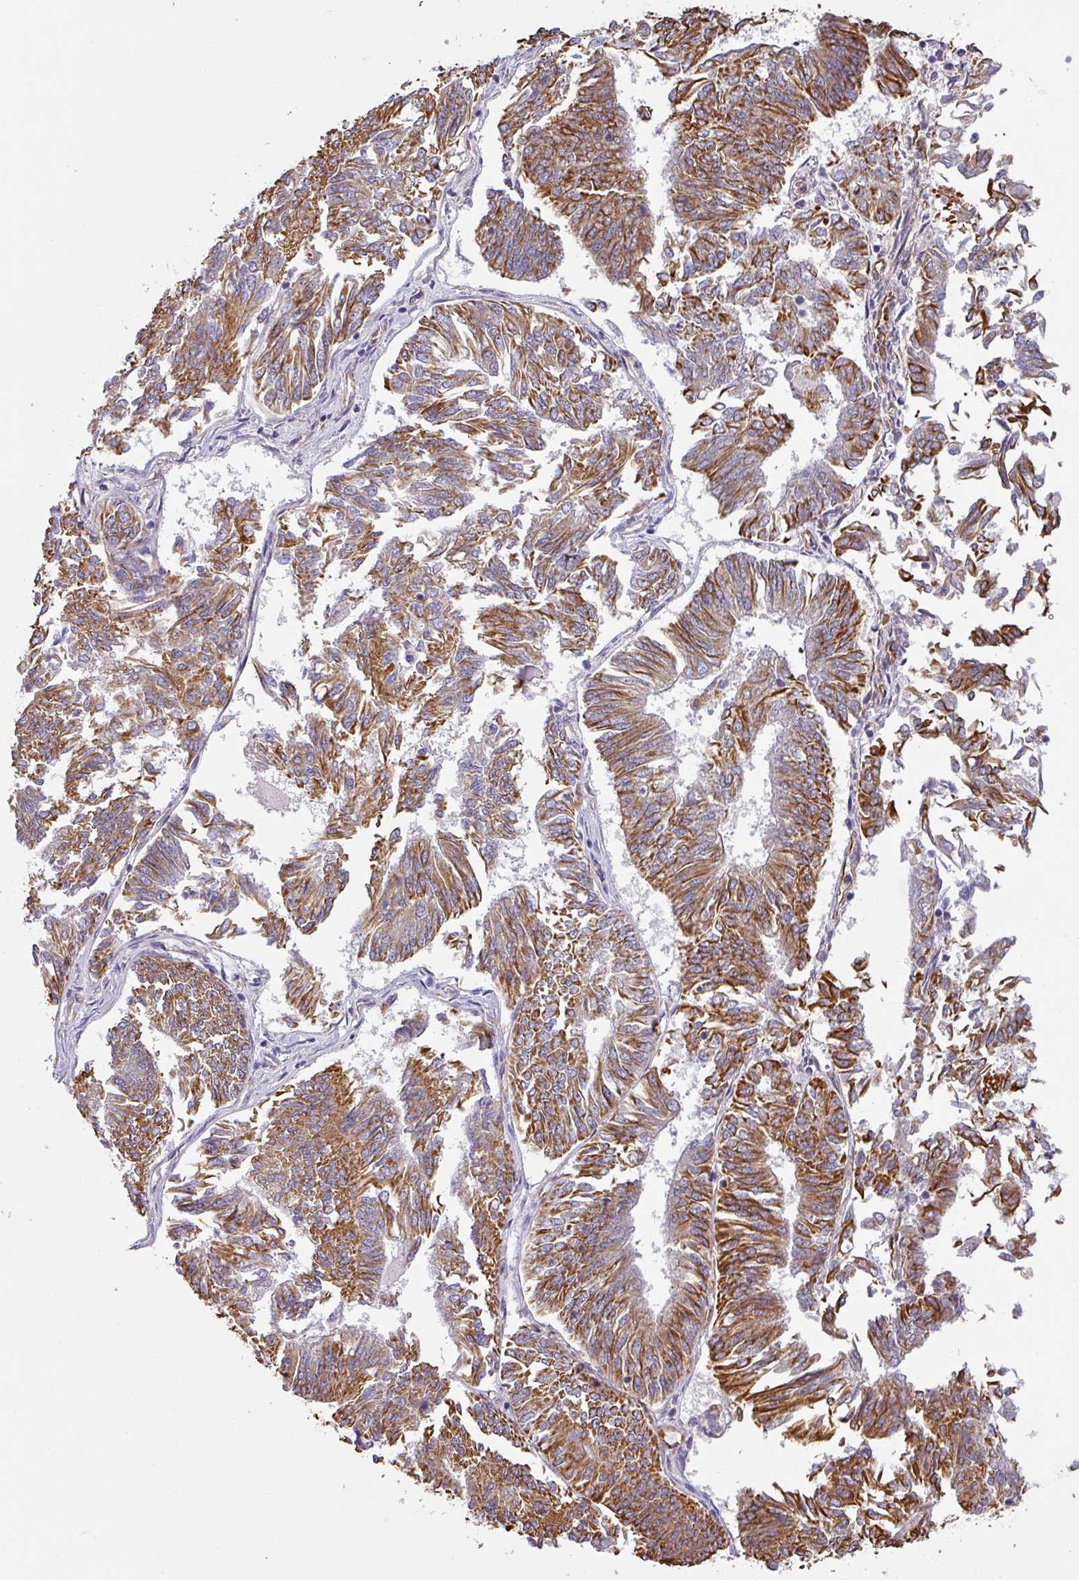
{"staining": {"intensity": "strong", "quantity": ">75%", "location": "cytoplasmic/membranous"}, "tissue": "endometrial cancer", "cell_type": "Tumor cells", "image_type": "cancer", "snomed": [{"axis": "morphology", "description": "Adenocarcinoma, NOS"}, {"axis": "topography", "description": "Endometrium"}], "caption": "Brown immunohistochemical staining in adenocarcinoma (endometrial) exhibits strong cytoplasmic/membranous positivity in approximately >75% of tumor cells.", "gene": "ZNF280C", "patient": {"sex": "female", "age": 58}}